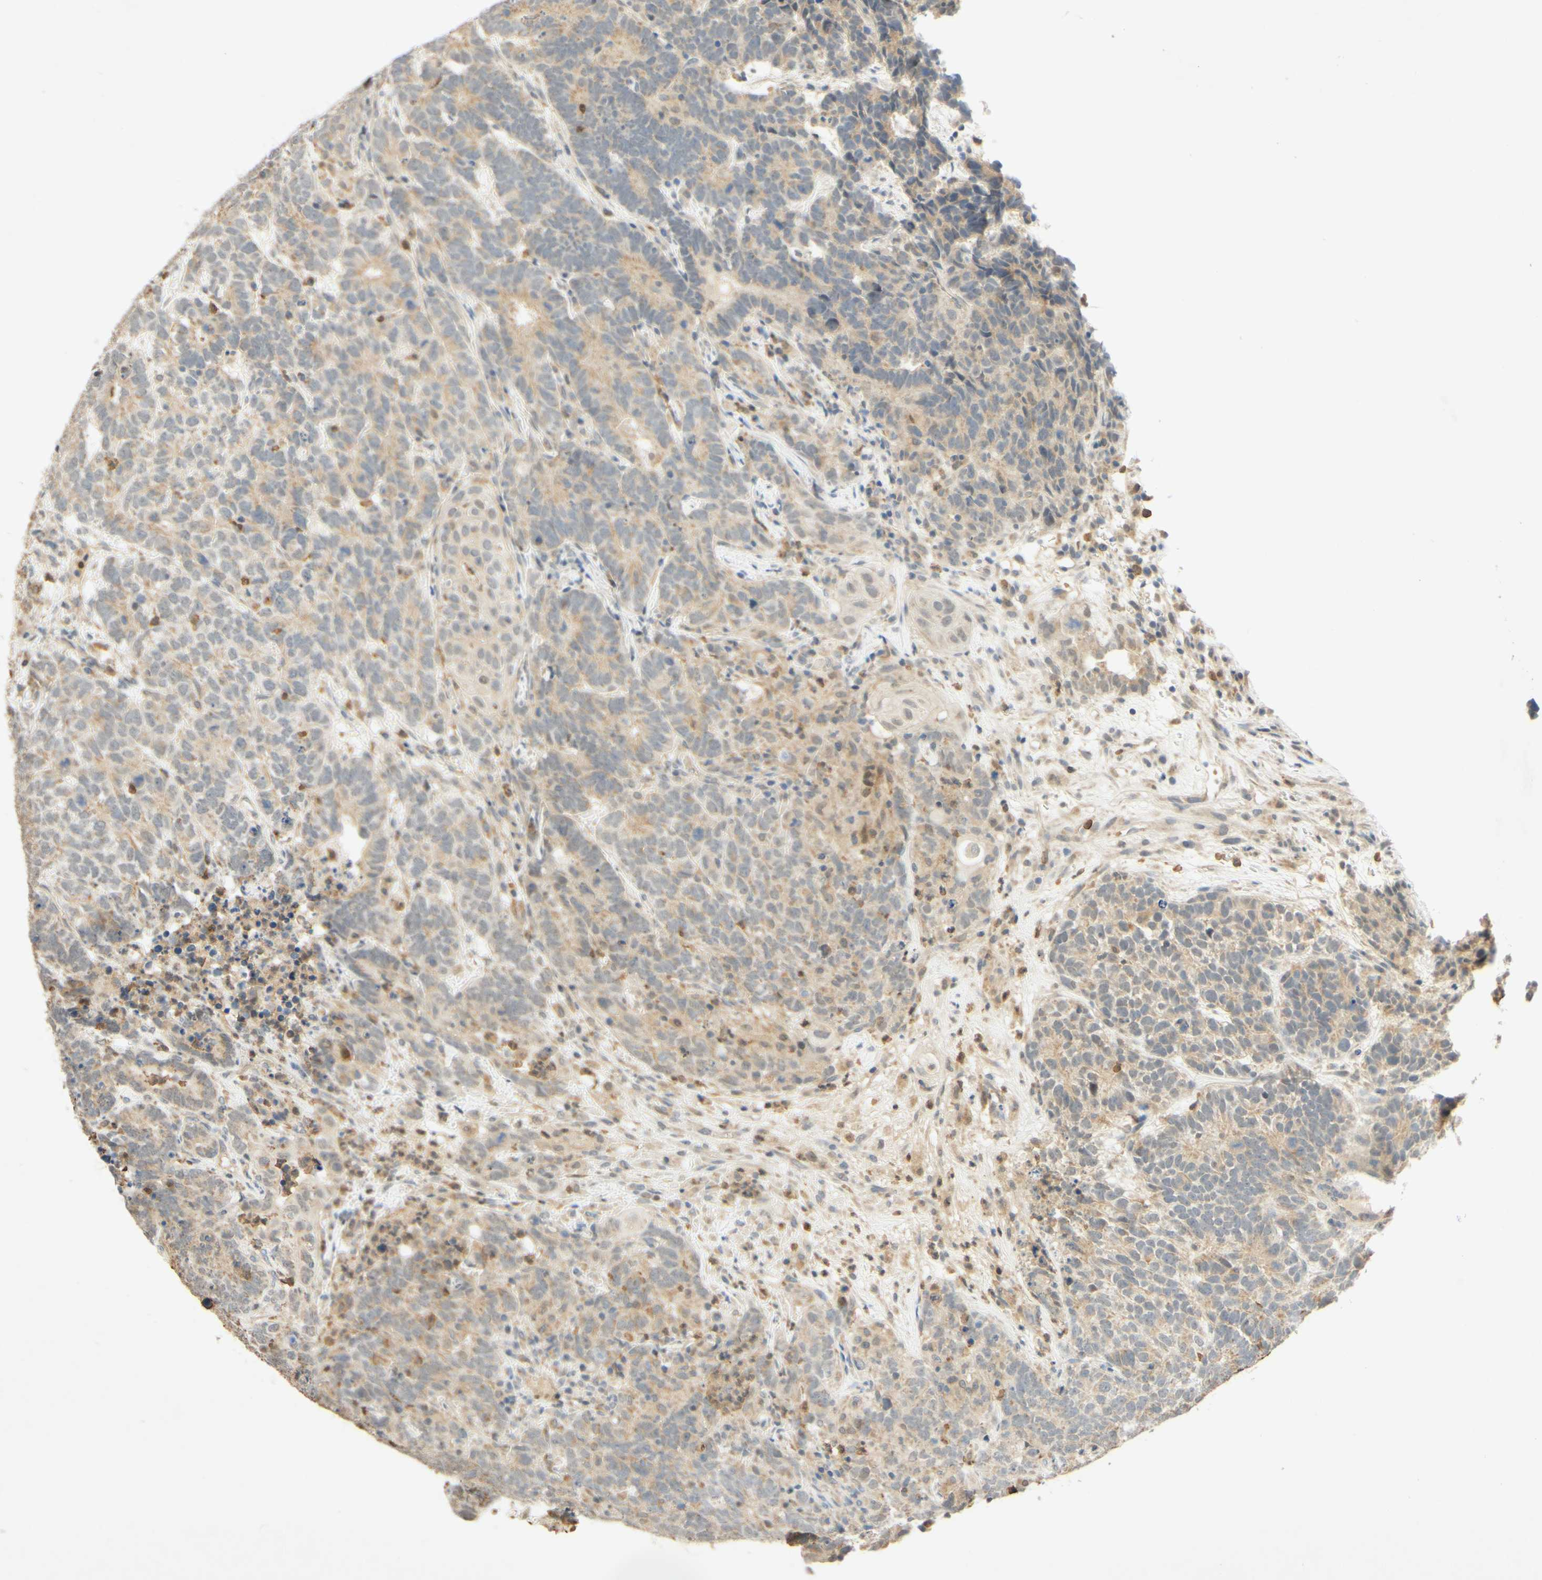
{"staining": {"intensity": "moderate", "quantity": ">75%", "location": "cytoplasmic/membranous"}, "tissue": "testis cancer", "cell_type": "Tumor cells", "image_type": "cancer", "snomed": [{"axis": "morphology", "description": "Carcinoma, Embryonal, NOS"}, {"axis": "topography", "description": "Testis"}], "caption": "Immunohistochemical staining of testis cancer displays moderate cytoplasmic/membranous protein expression in approximately >75% of tumor cells. (IHC, brightfield microscopy, high magnification).", "gene": "GATA1", "patient": {"sex": "male", "age": 26}}